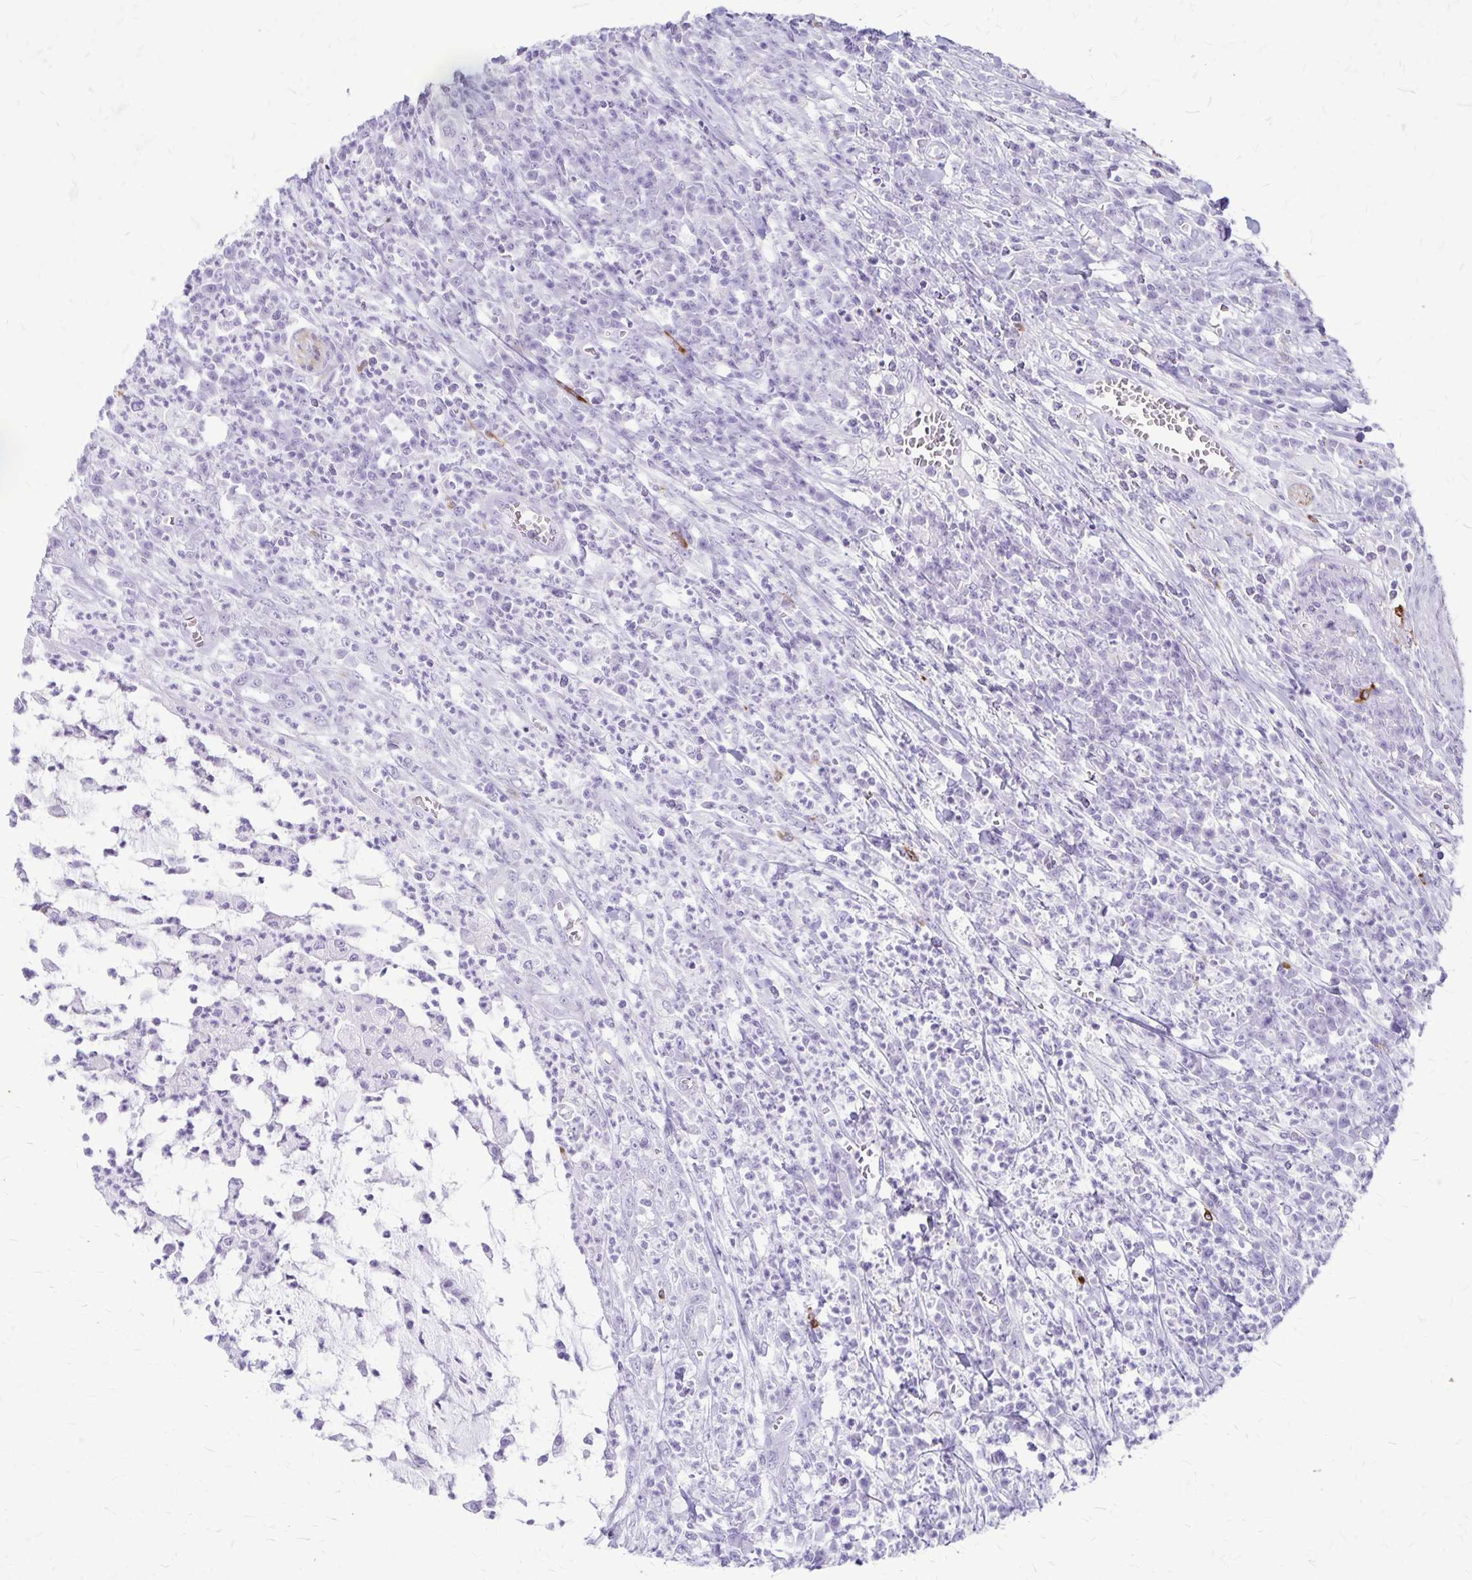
{"staining": {"intensity": "negative", "quantity": "none", "location": "none"}, "tissue": "colorectal cancer", "cell_type": "Tumor cells", "image_type": "cancer", "snomed": [{"axis": "morphology", "description": "Adenocarcinoma, NOS"}, {"axis": "topography", "description": "Colon"}], "caption": "IHC of human colorectal cancer (adenocarcinoma) demonstrates no positivity in tumor cells. (Brightfield microscopy of DAB immunohistochemistry (IHC) at high magnification).", "gene": "RTN1", "patient": {"sex": "male", "age": 65}}